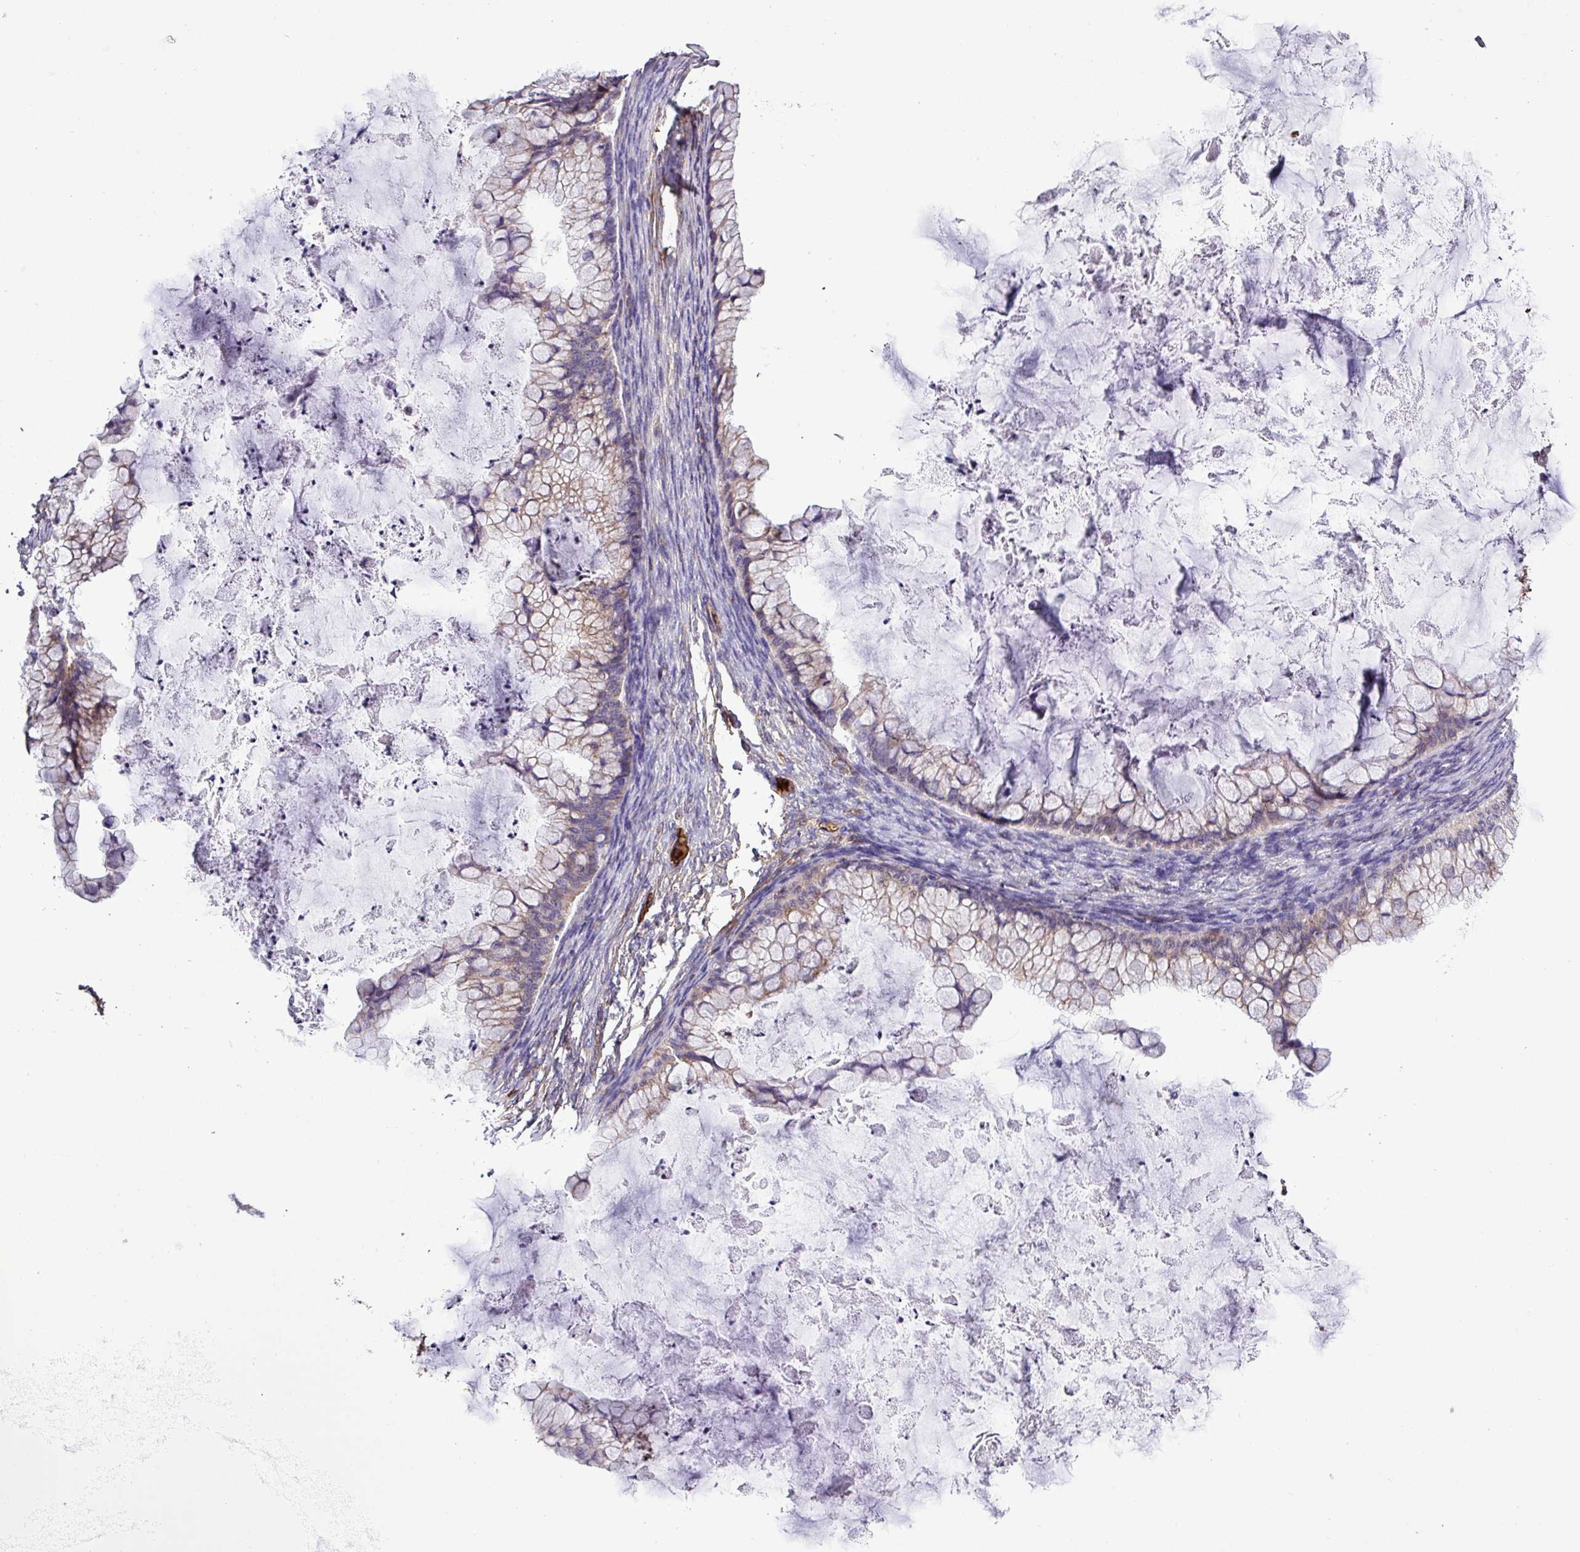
{"staining": {"intensity": "weak", "quantity": ">75%", "location": "cytoplasmic/membranous"}, "tissue": "ovarian cancer", "cell_type": "Tumor cells", "image_type": "cancer", "snomed": [{"axis": "morphology", "description": "Cystadenocarcinoma, mucinous, NOS"}, {"axis": "topography", "description": "Ovary"}], "caption": "Weak cytoplasmic/membranous expression is seen in about >75% of tumor cells in ovarian cancer (mucinous cystadenocarcinoma). Using DAB (brown) and hematoxylin (blue) stains, captured at high magnification using brightfield microscopy.", "gene": "CWH43", "patient": {"sex": "female", "age": 35}}